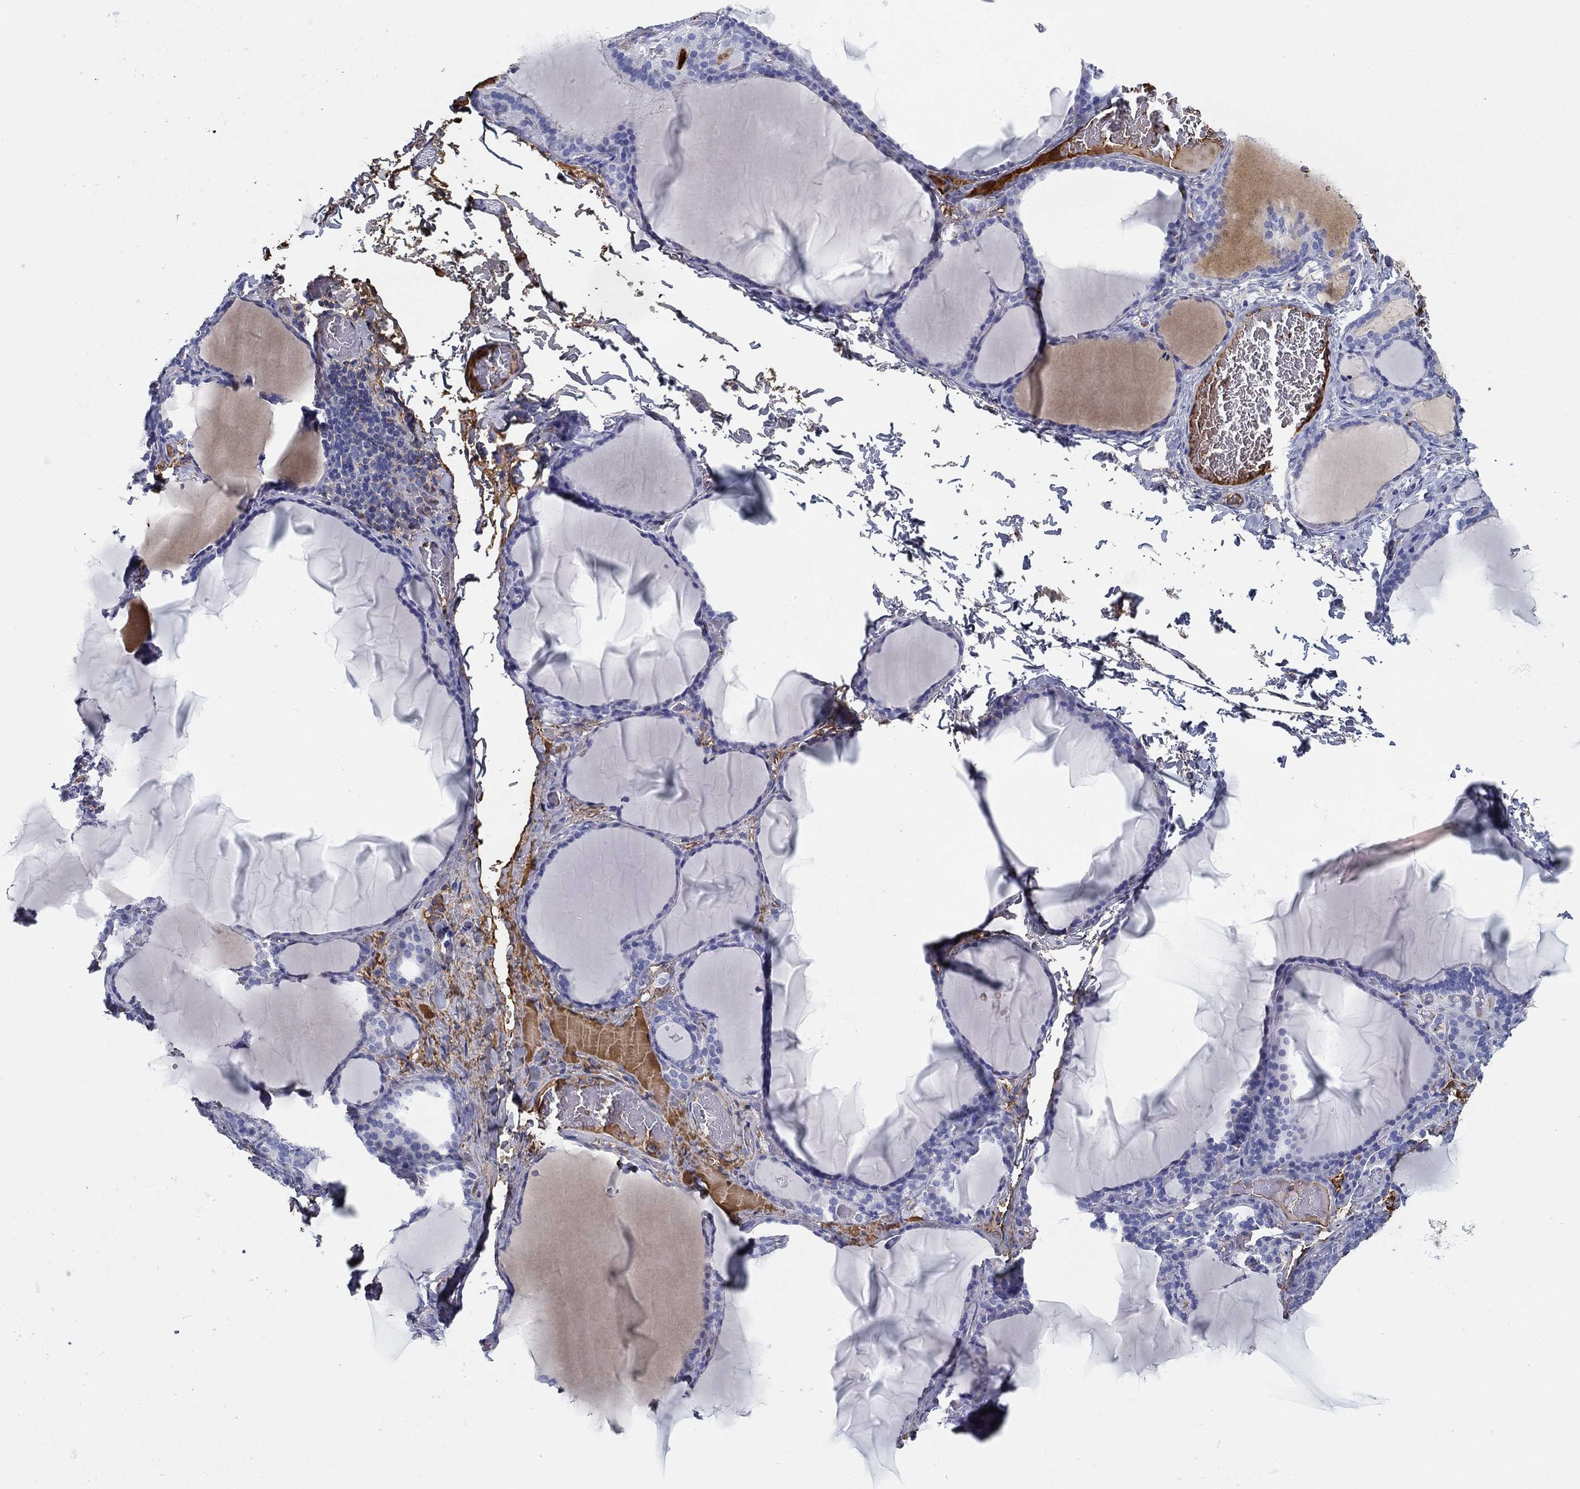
{"staining": {"intensity": "negative", "quantity": "none", "location": "none"}, "tissue": "thyroid gland", "cell_type": "Glandular cells", "image_type": "normal", "snomed": [{"axis": "morphology", "description": "Normal tissue, NOS"}, {"axis": "morphology", "description": "Hyperplasia, NOS"}, {"axis": "topography", "description": "Thyroid gland"}], "caption": "High magnification brightfield microscopy of unremarkable thyroid gland stained with DAB (brown) and counterstained with hematoxylin (blue): glandular cells show no significant expression. (Stains: DAB immunohistochemistry (IHC) with hematoxylin counter stain, Microscopy: brightfield microscopy at high magnification).", "gene": "IFNB1", "patient": {"sex": "female", "age": 27}}